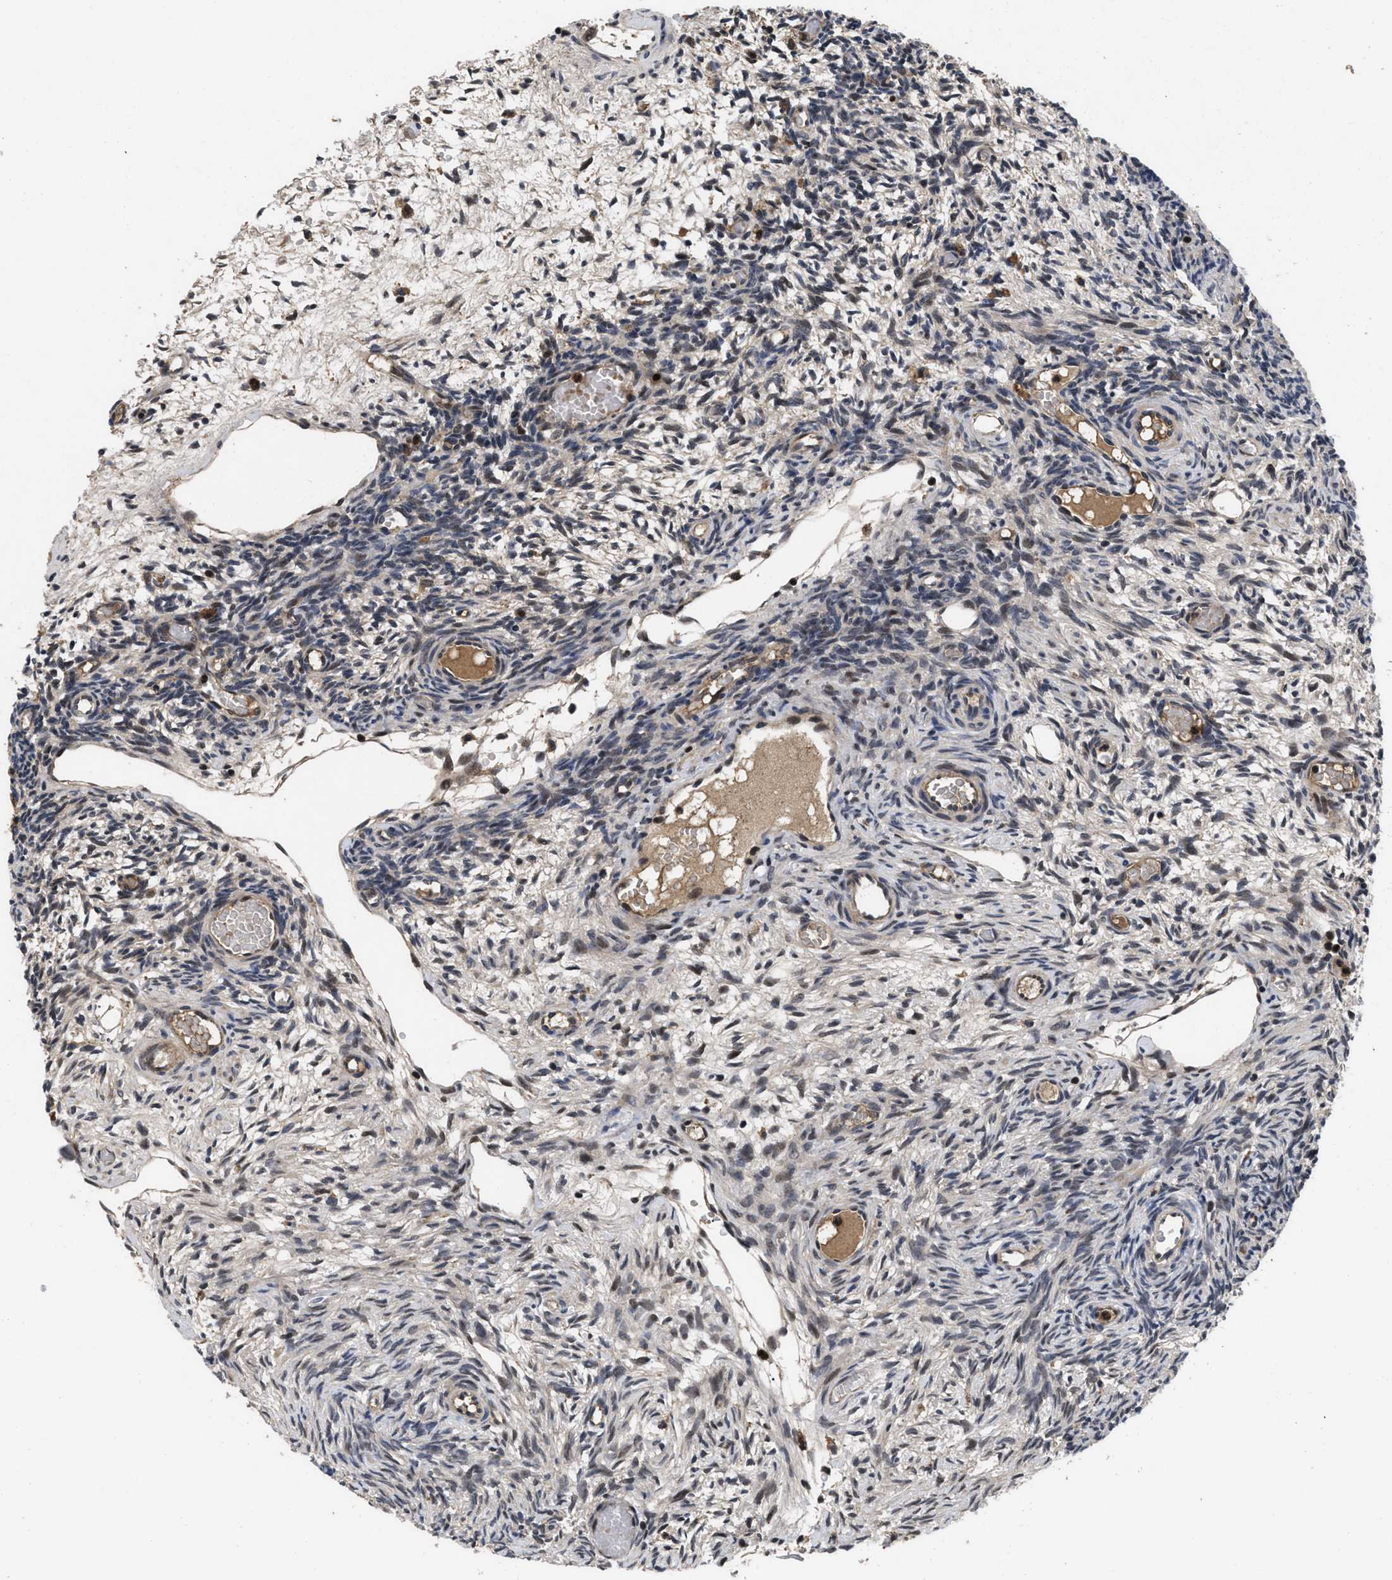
{"staining": {"intensity": "moderate", "quantity": "25%-75%", "location": "cytoplasmic/membranous,nuclear"}, "tissue": "ovary", "cell_type": "Follicle cells", "image_type": "normal", "snomed": [{"axis": "morphology", "description": "Normal tissue, NOS"}, {"axis": "topography", "description": "Ovary"}], "caption": "Immunohistochemistry (IHC) image of normal ovary: human ovary stained using immunohistochemistry (IHC) exhibits medium levels of moderate protein expression localized specifically in the cytoplasmic/membranous,nuclear of follicle cells, appearing as a cytoplasmic/membranous,nuclear brown color.", "gene": "FAM200A", "patient": {"sex": "female", "age": 27}}